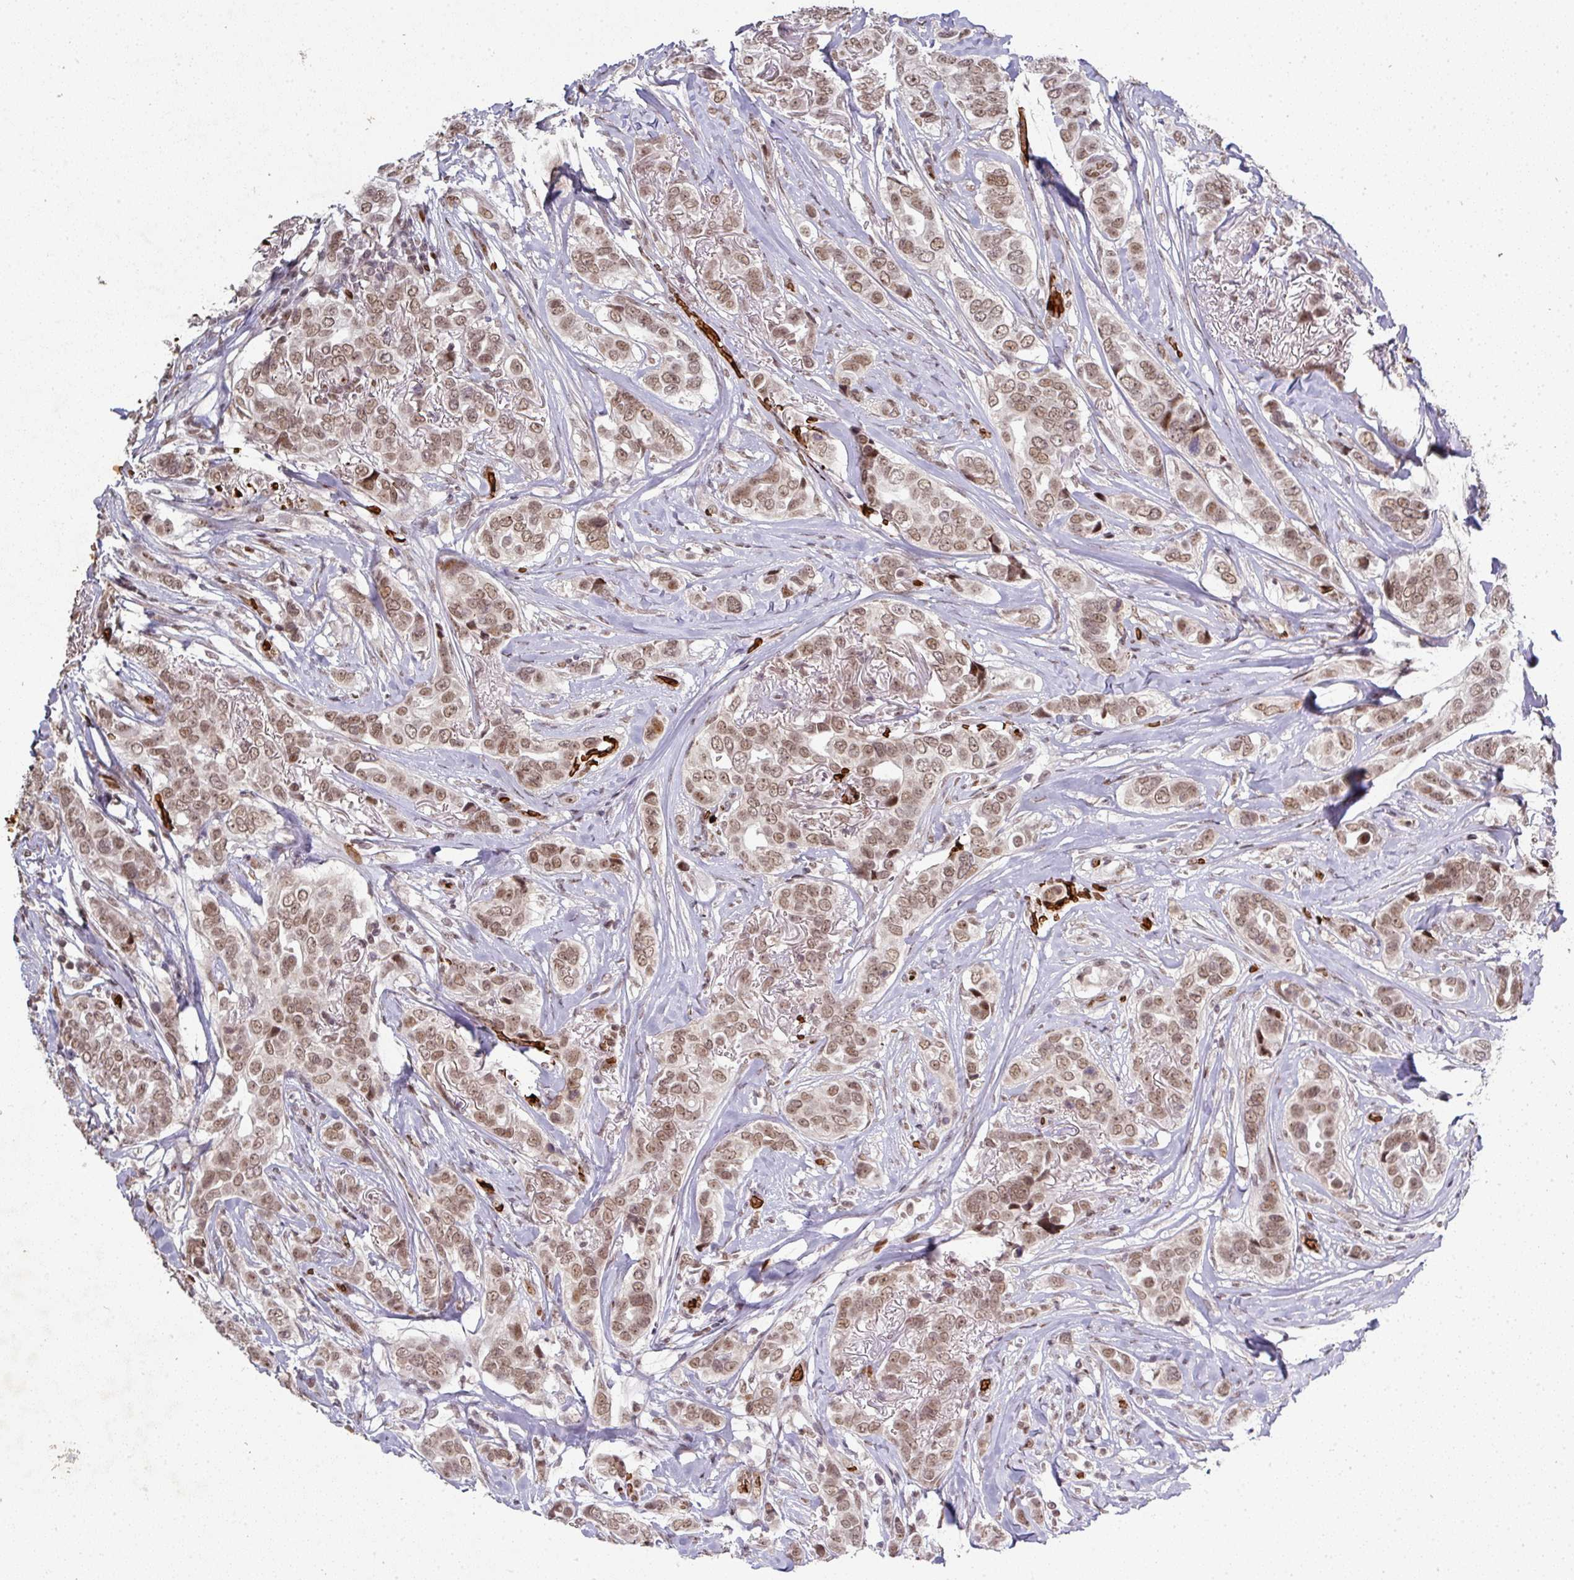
{"staining": {"intensity": "moderate", "quantity": ">75%", "location": "nuclear"}, "tissue": "breast cancer", "cell_type": "Tumor cells", "image_type": "cancer", "snomed": [{"axis": "morphology", "description": "Lobular carcinoma"}, {"axis": "topography", "description": "Breast"}], "caption": "Human lobular carcinoma (breast) stained with a brown dye demonstrates moderate nuclear positive staining in approximately >75% of tumor cells.", "gene": "NEIL1", "patient": {"sex": "female", "age": 51}}